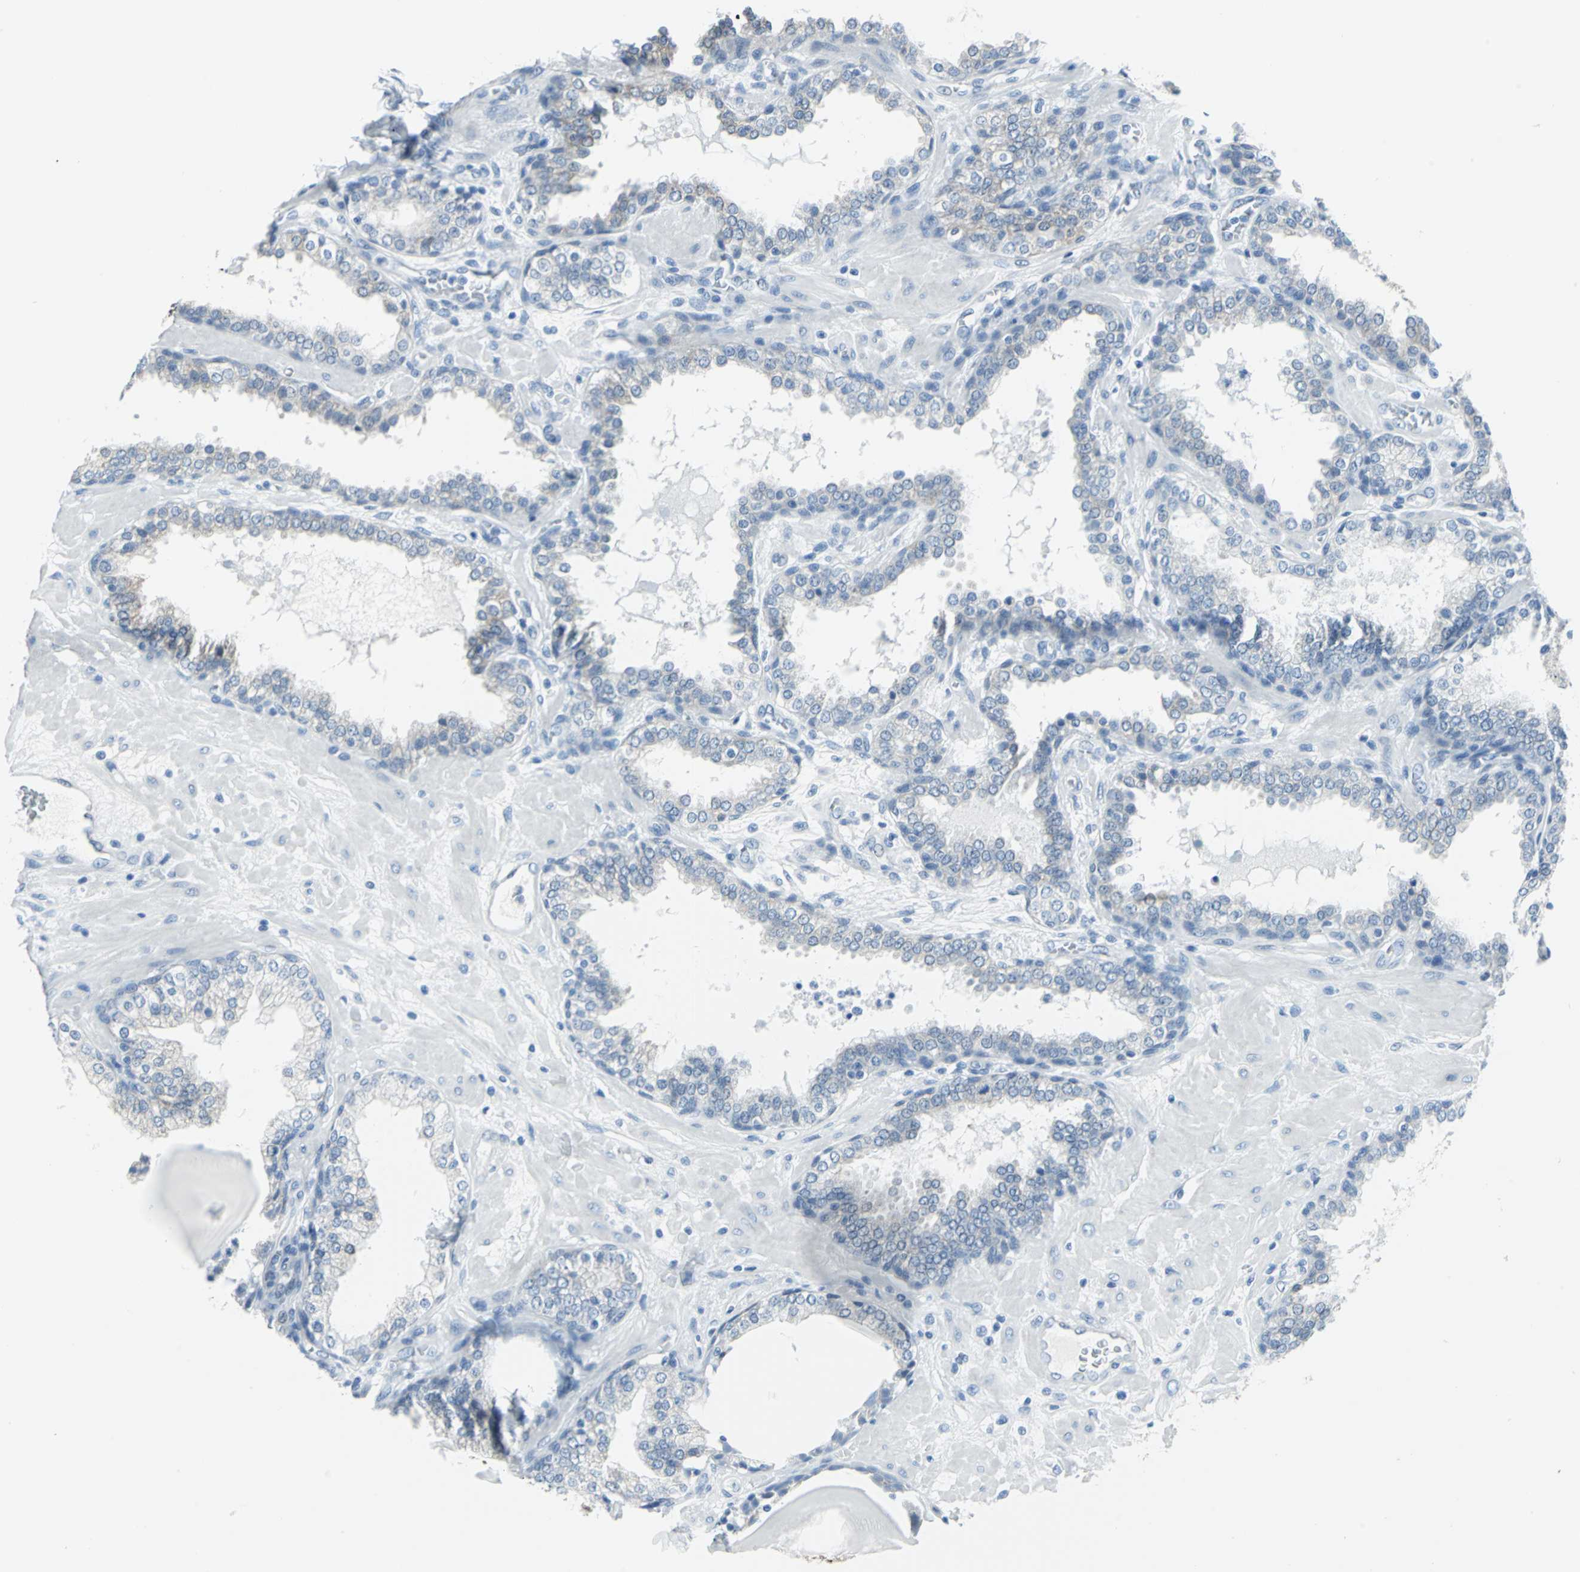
{"staining": {"intensity": "weak", "quantity": "<25%", "location": "cytoplasmic/membranous"}, "tissue": "prostate", "cell_type": "Glandular cells", "image_type": "normal", "snomed": [{"axis": "morphology", "description": "Normal tissue, NOS"}, {"axis": "topography", "description": "Prostate"}], "caption": "There is no significant staining in glandular cells of prostate. (Stains: DAB IHC with hematoxylin counter stain, Microscopy: brightfield microscopy at high magnification).", "gene": "CYB5A", "patient": {"sex": "male", "age": 51}}